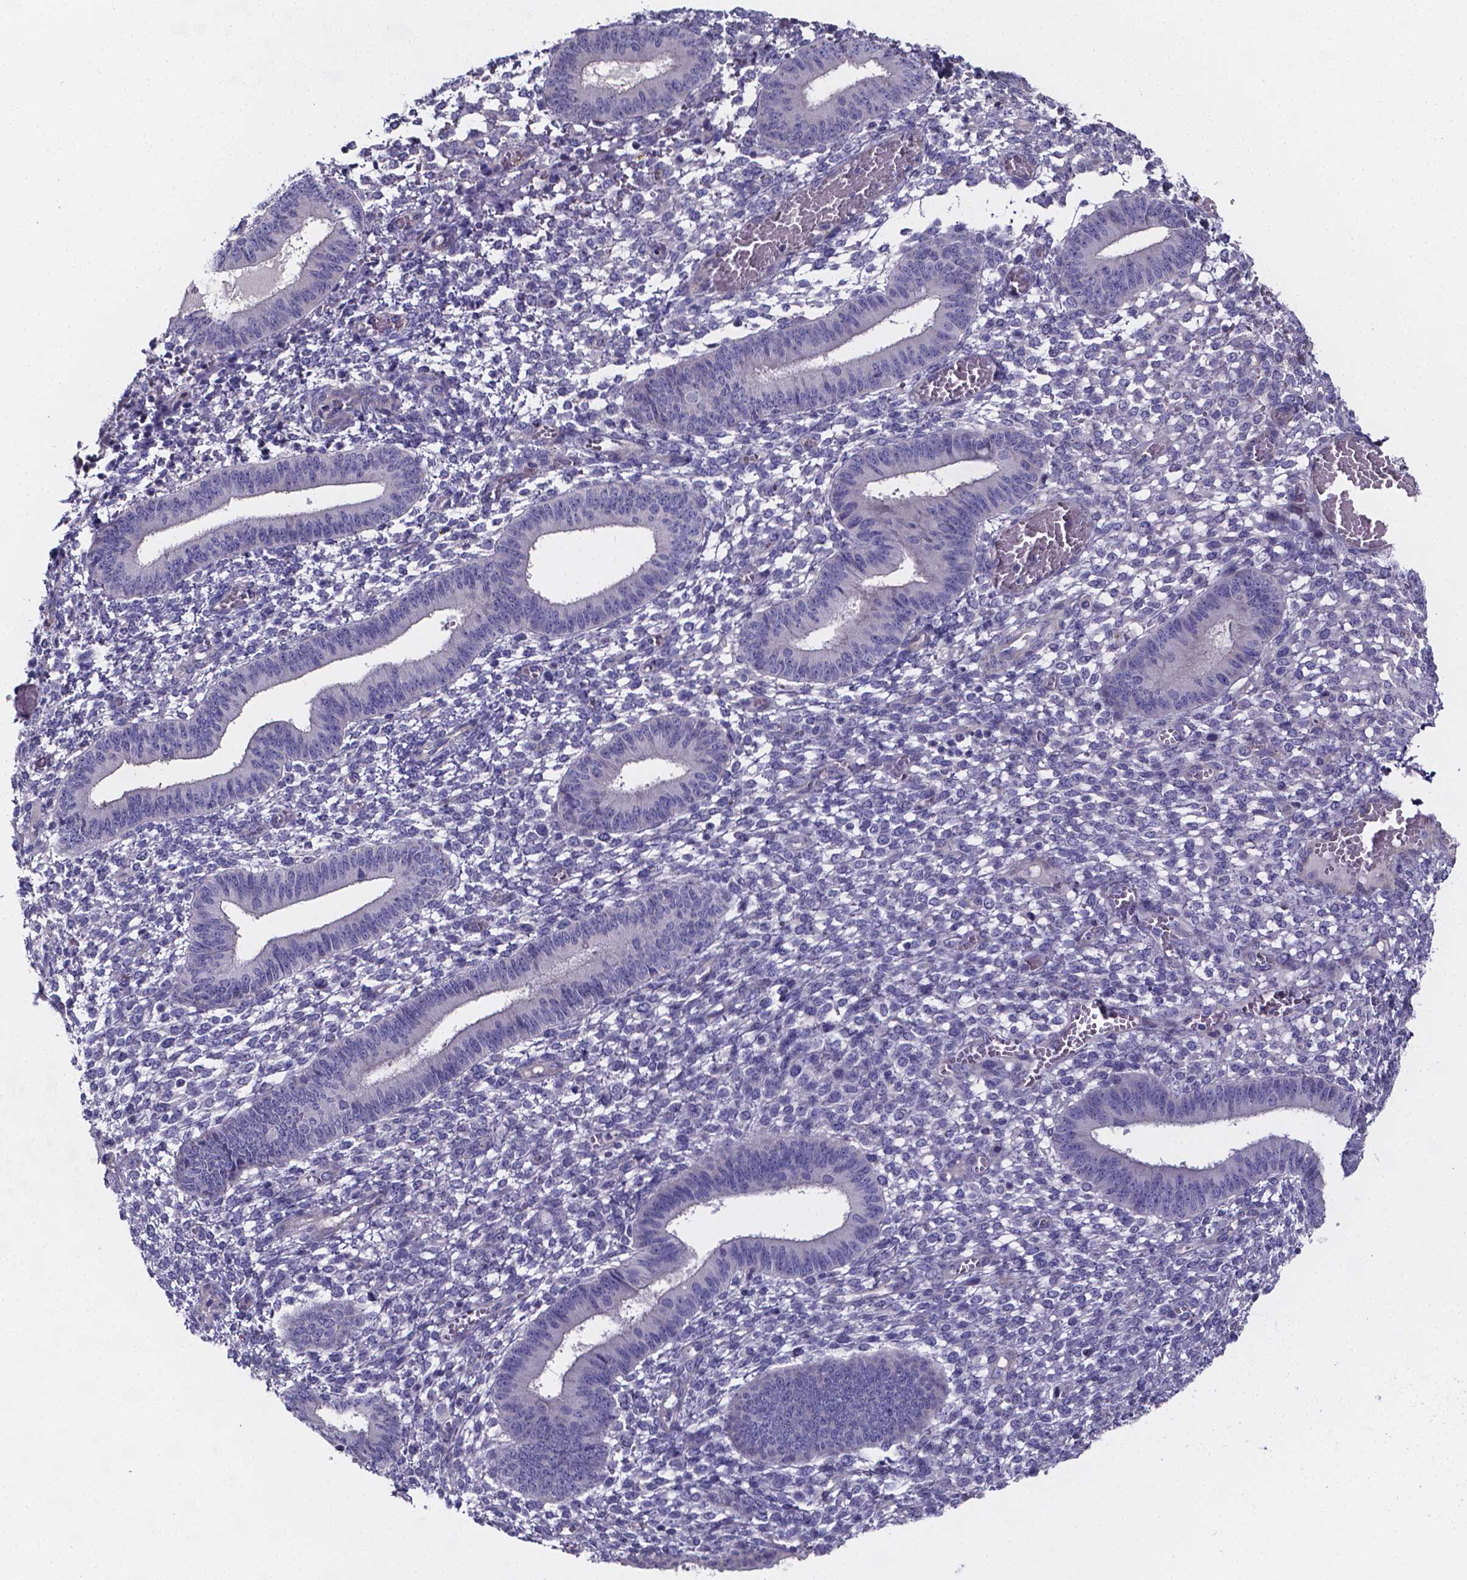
{"staining": {"intensity": "negative", "quantity": "none", "location": "none"}, "tissue": "endometrium", "cell_type": "Cells in endometrial stroma", "image_type": "normal", "snomed": [{"axis": "morphology", "description": "Normal tissue, NOS"}, {"axis": "topography", "description": "Endometrium"}], "caption": "IHC photomicrograph of benign endometrium: human endometrium stained with DAB reveals no significant protein positivity in cells in endometrial stroma.", "gene": "CACNG8", "patient": {"sex": "female", "age": 42}}